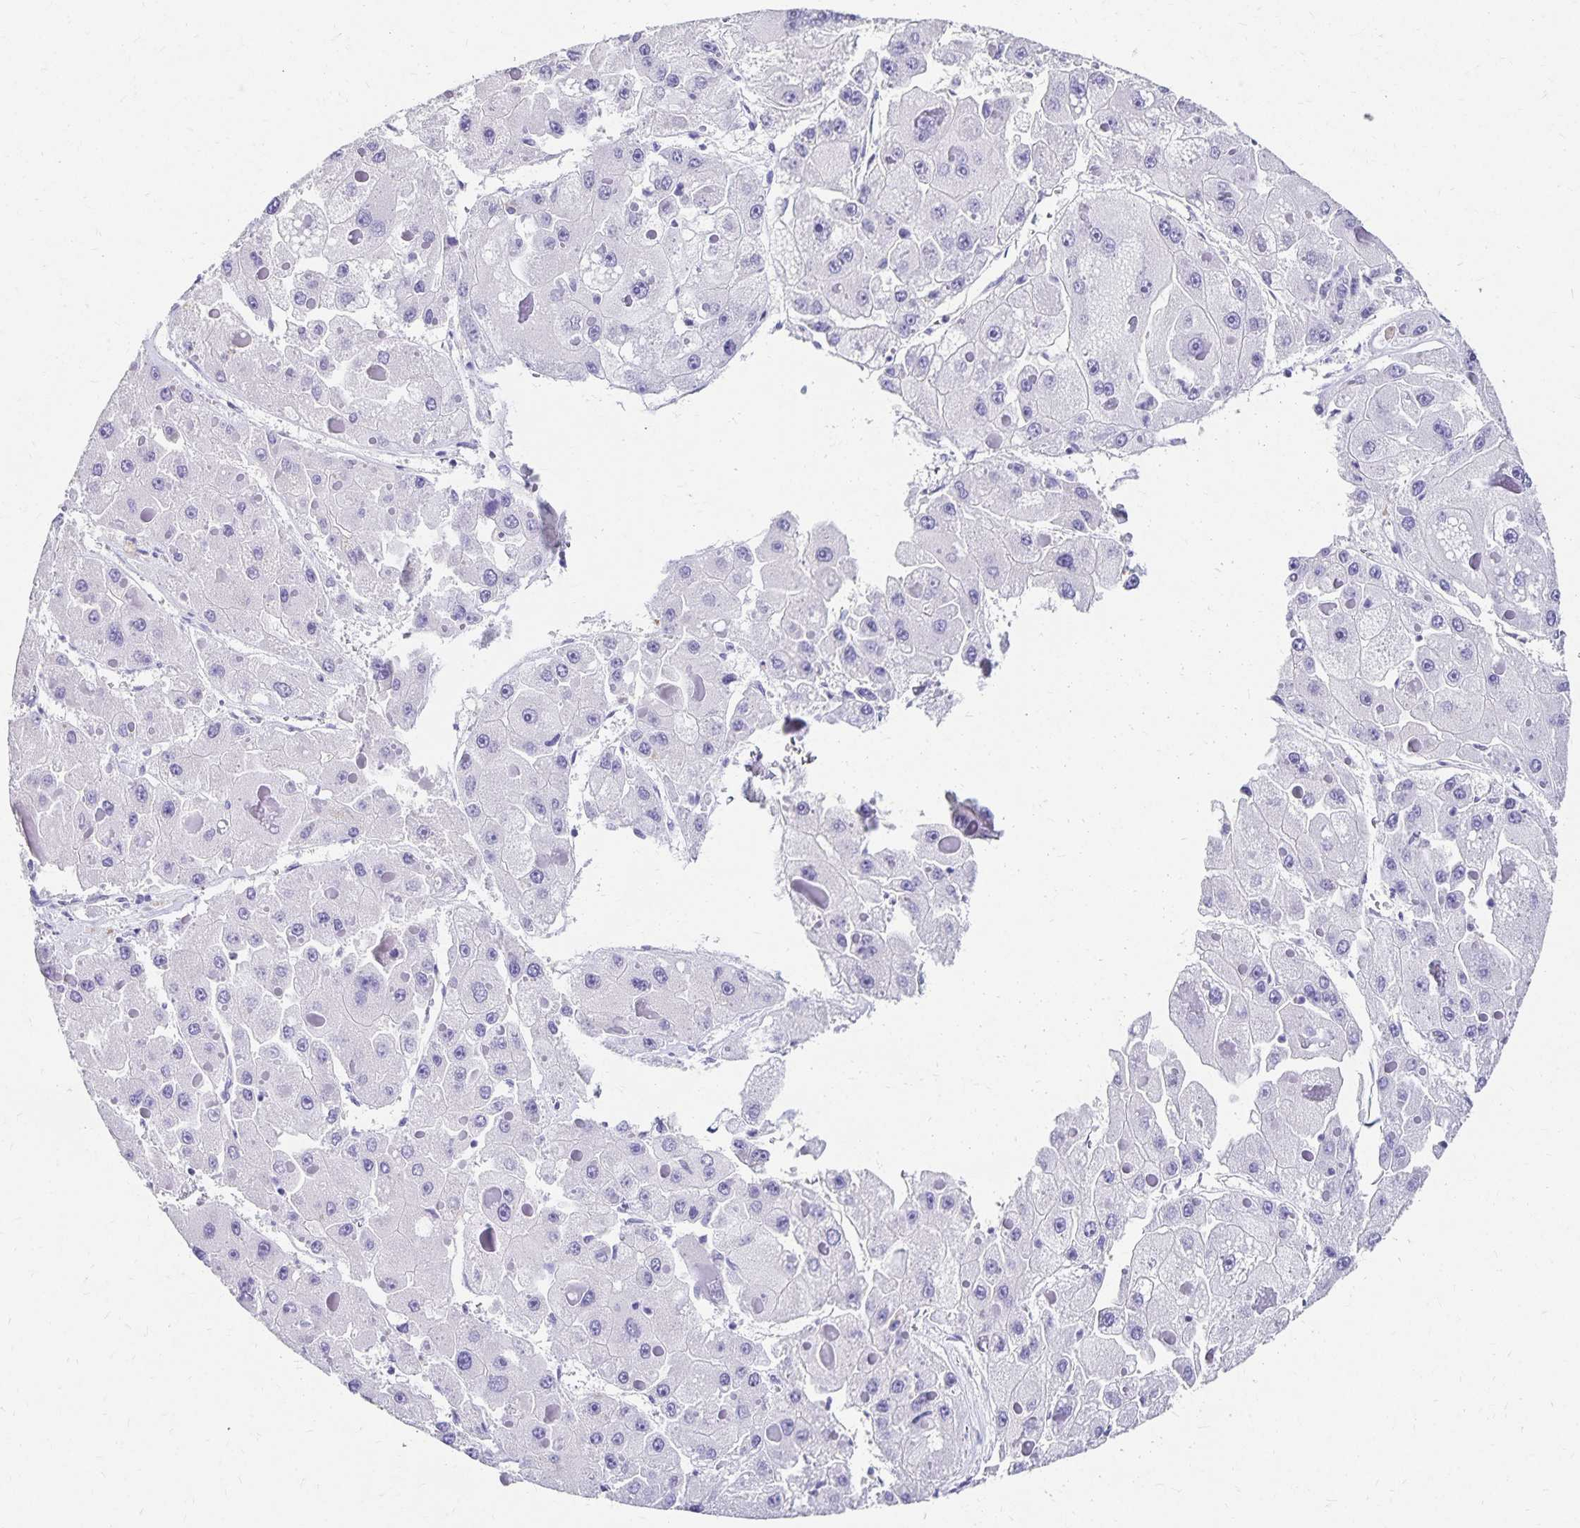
{"staining": {"intensity": "negative", "quantity": "none", "location": "none"}, "tissue": "liver cancer", "cell_type": "Tumor cells", "image_type": "cancer", "snomed": [{"axis": "morphology", "description": "Carcinoma, Hepatocellular, NOS"}, {"axis": "topography", "description": "Liver"}], "caption": "This is an IHC image of liver hepatocellular carcinoma. There is no staining in tumor cells.", "gene": "DYNLT4", "patient": {"sex": "female", "age": 73}}